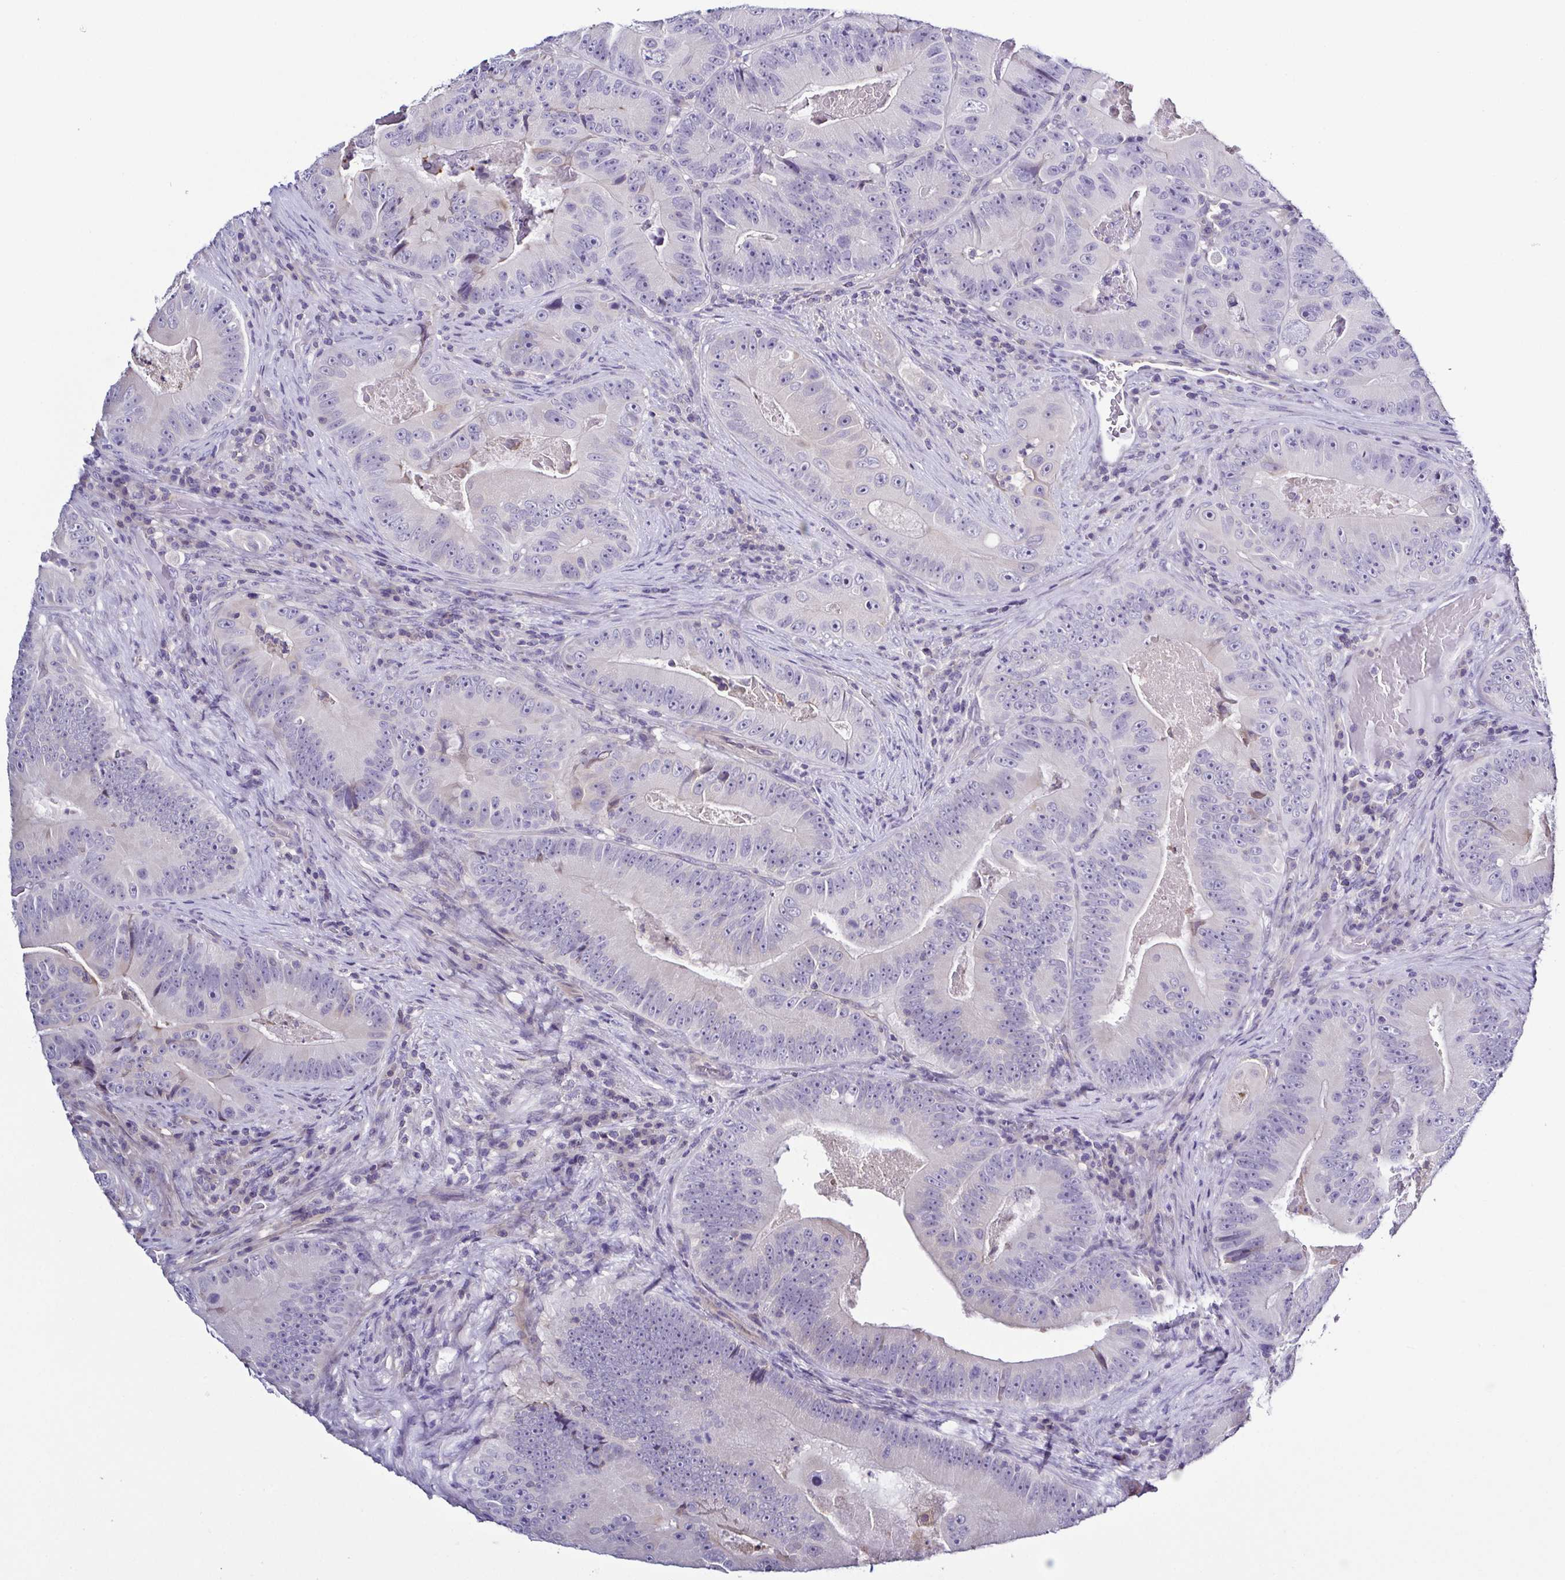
{"staining": {"intensity": "negative", "quantity": "none", "location": "none"}, "tissue": "colorectal cancer", "cell_type": "Tumor cells", "image_type": "cancer", "snomed": [{"axis": "morphology", "description": "Adenocarcinoma, NOS"}, {"axis": "topography", "description": "Colon"}], "caption": "High power microscopy photomicrograph of an IHC histopathology image of colorectal adenocarcinoma, revealing no significant staining in tumor cells.", "gene": "TNNT2", "patient": {"sex": "female", "age": 86}}